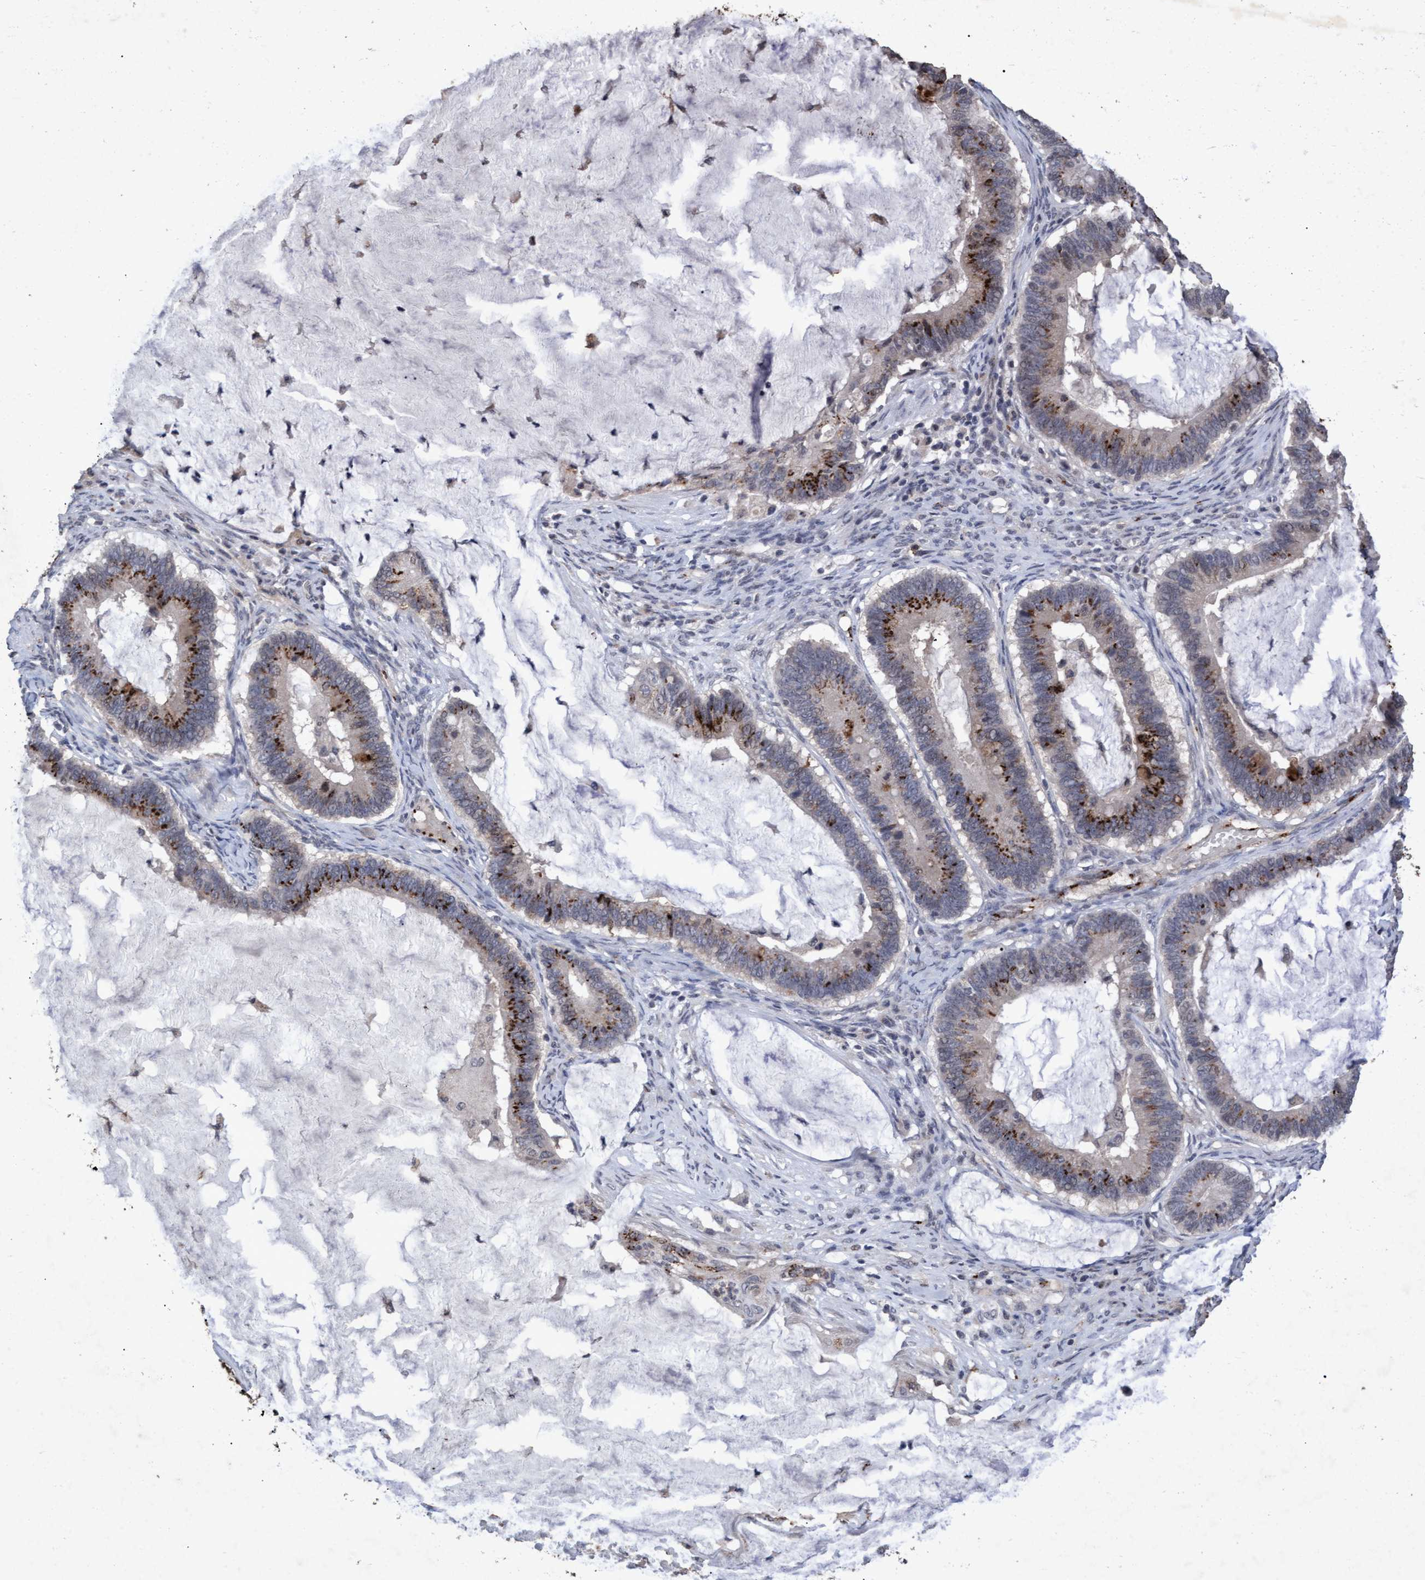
{"staining": {"intensity": "strong", "quantity": "<25%", "location": "cytoplasmic/membranous"}, "tissue": "ovarian cancer", "cell_type": "Tumor cells", "image_type": "cancer", "snomed": [{"axis": "morphology", "description": "Cystadenocarcinoma, mucinous, NOS"}, {"axis": "topography", "description": "Ovary"}], "caption": "Immunohistochemical staining of human ovarian cancer demonstrates strong cytoplasmic/membranous protein expression in about <25% of tumor cells.", "gene": "GALC", "patient": {"sex": "female", "age": 61}}